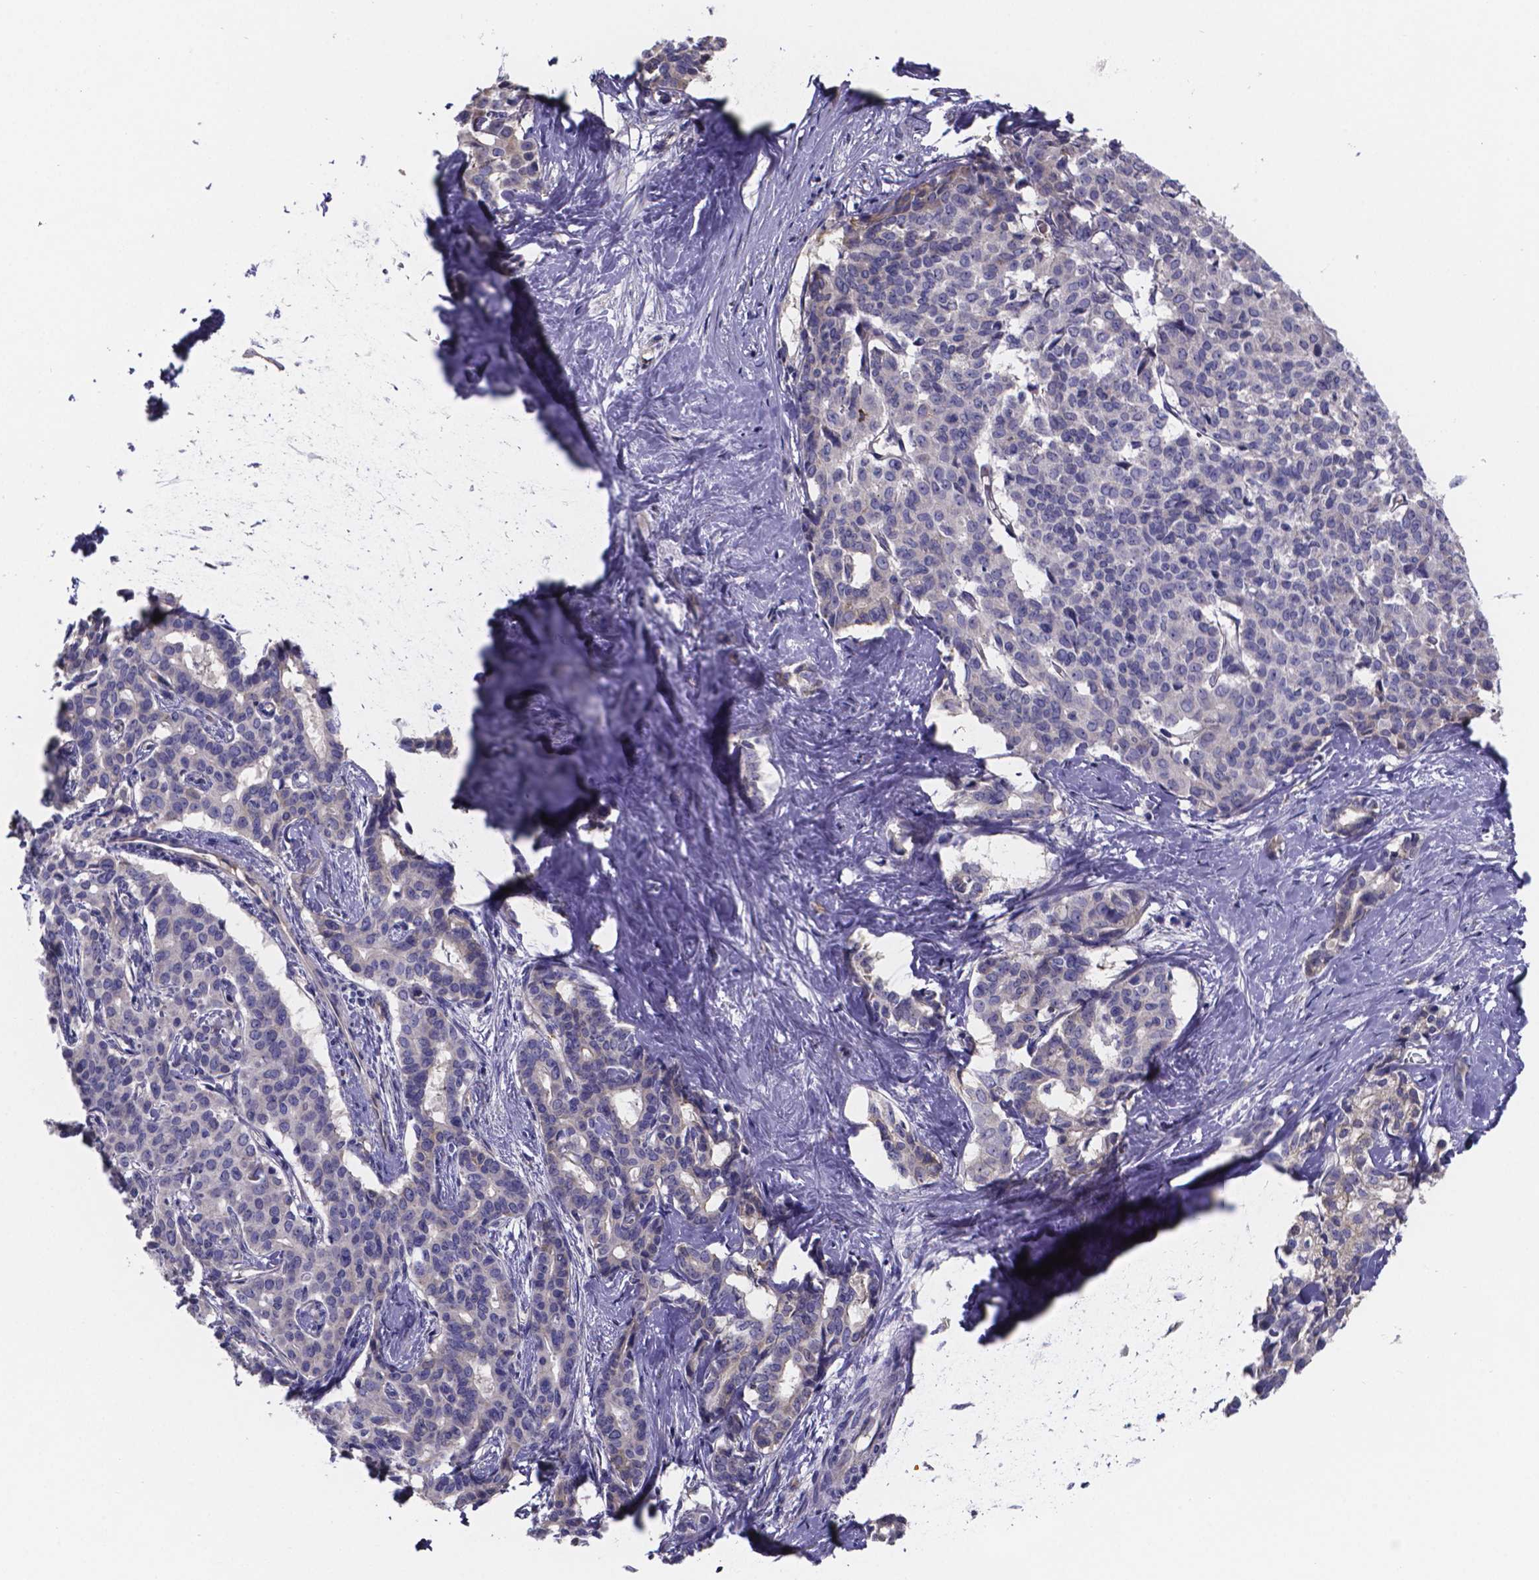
{"staining": {"intensity": "negative", "quantity": "none", "location": "none"}, "tissue": "liver cancer", "cell_type": "Tumor cells", "image_type": "cancer", "snomed": [{"axis": "morphology", "description": "Cholangiocarcinoma"}, {"axis": "topography", "description": "Liver"}], "caption": "Photomicrograph shows no protein positivity in tumor cells of cholangiocarcinoma (liver) tissue.", "gene": "SFRP4", "patient": {"sex": "female", "age": 47}}